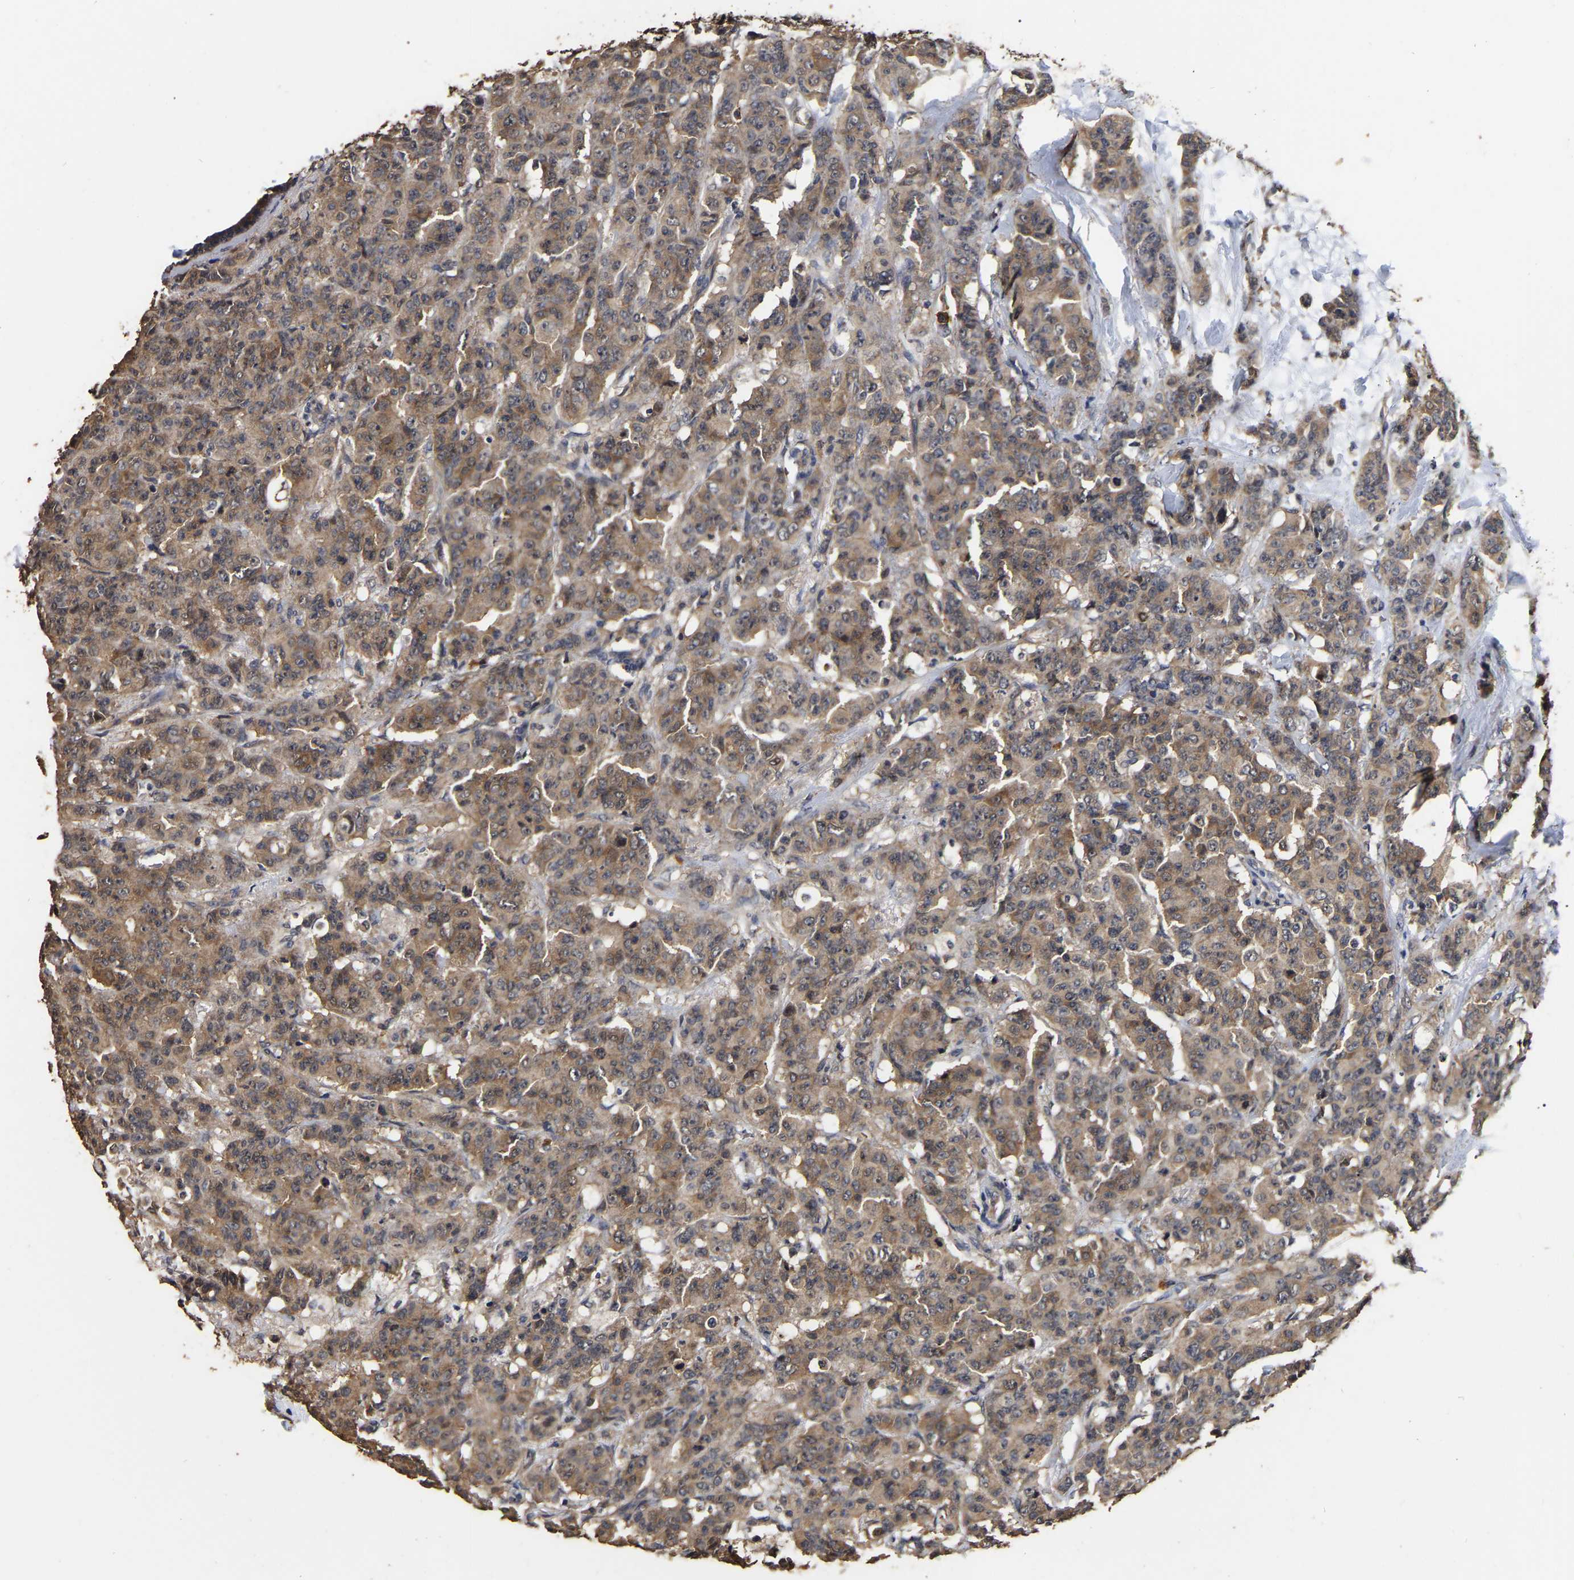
{"staining": {"intensity": "moderate", "quantity": ">75%", "location": "cytoplasmic/membranous"}, "tissue": "breast cancer", "cell_type": "Tumor cells", "image_type": "cancer", "snomed": [{"axis": "morphology", "description": "Normal tissue, NOS"}, {"axis": "morphology", "description": "Duct carcinoma"}, {"axis": "topography", "description": "Breast"}], "caption": "A brown stain shows moderate cytoplasmic/membranous positivity of a protein in human breast intraductal carcinoma tumor cells.", "gene": "STK32C", "patient": {"sex": "female", "age": 40}}